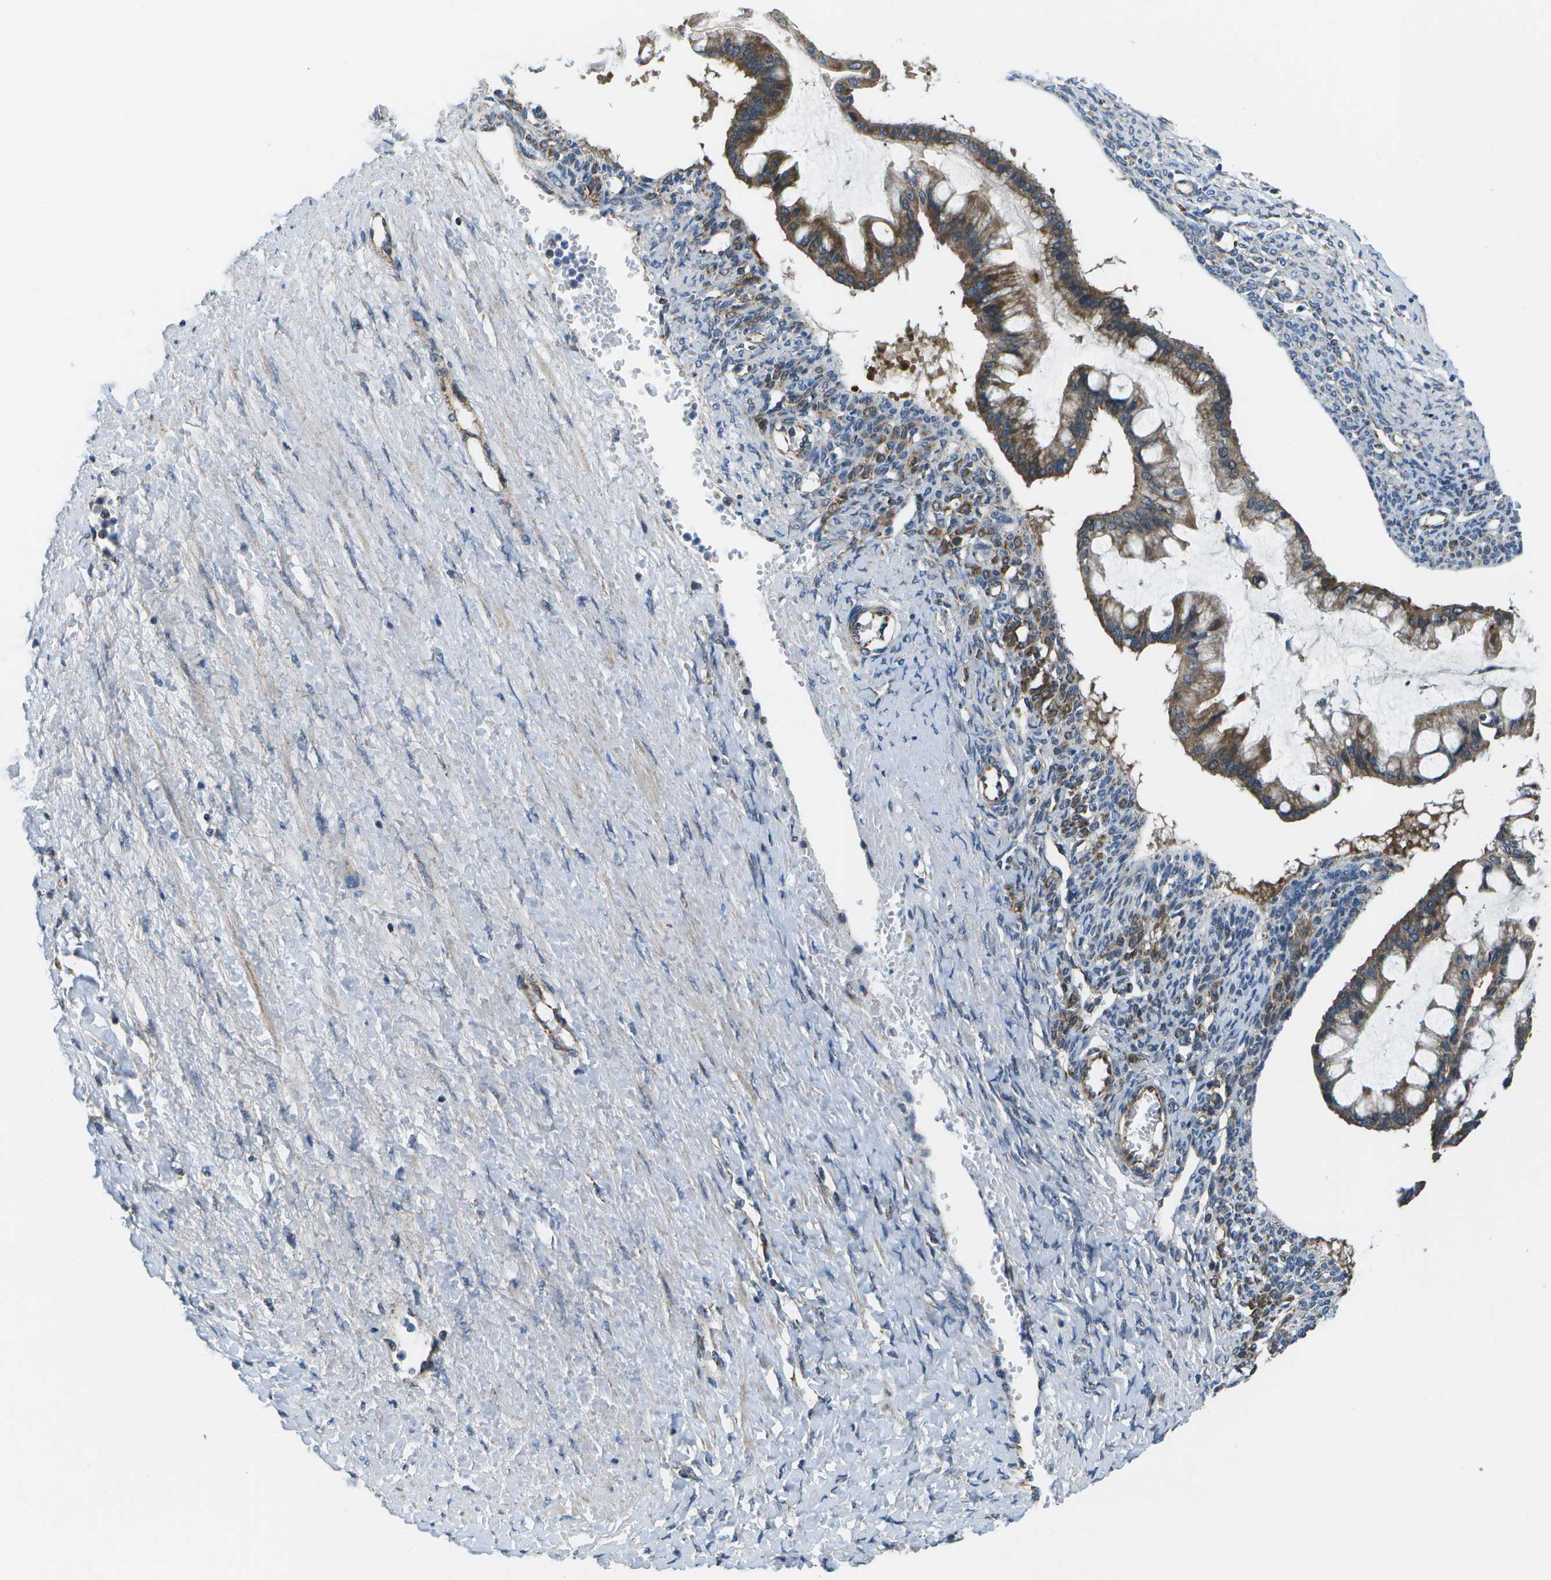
{"staining": {"intensity": "moderate", "quantity": ">75%", "location": "cytoplasmic/membranous"}, "tissue": "ovarian cancer", "cell_type": "Tumor cells", "image_type": "cancer", "snomed": [{"axis": "morphology", "description": "Cystadenocarcinoma, mucinous, NOS"}, {"axis": "topography", "description": "Ovary"}], "caption": "Moderate cytoplasmic/membranous protein expression is seen in approximately >75% of tumor cells in ovarian mucinous cystadenocarcinoma.", "gene": "MVK", "patient": {"sex": "female", "age": 73}}